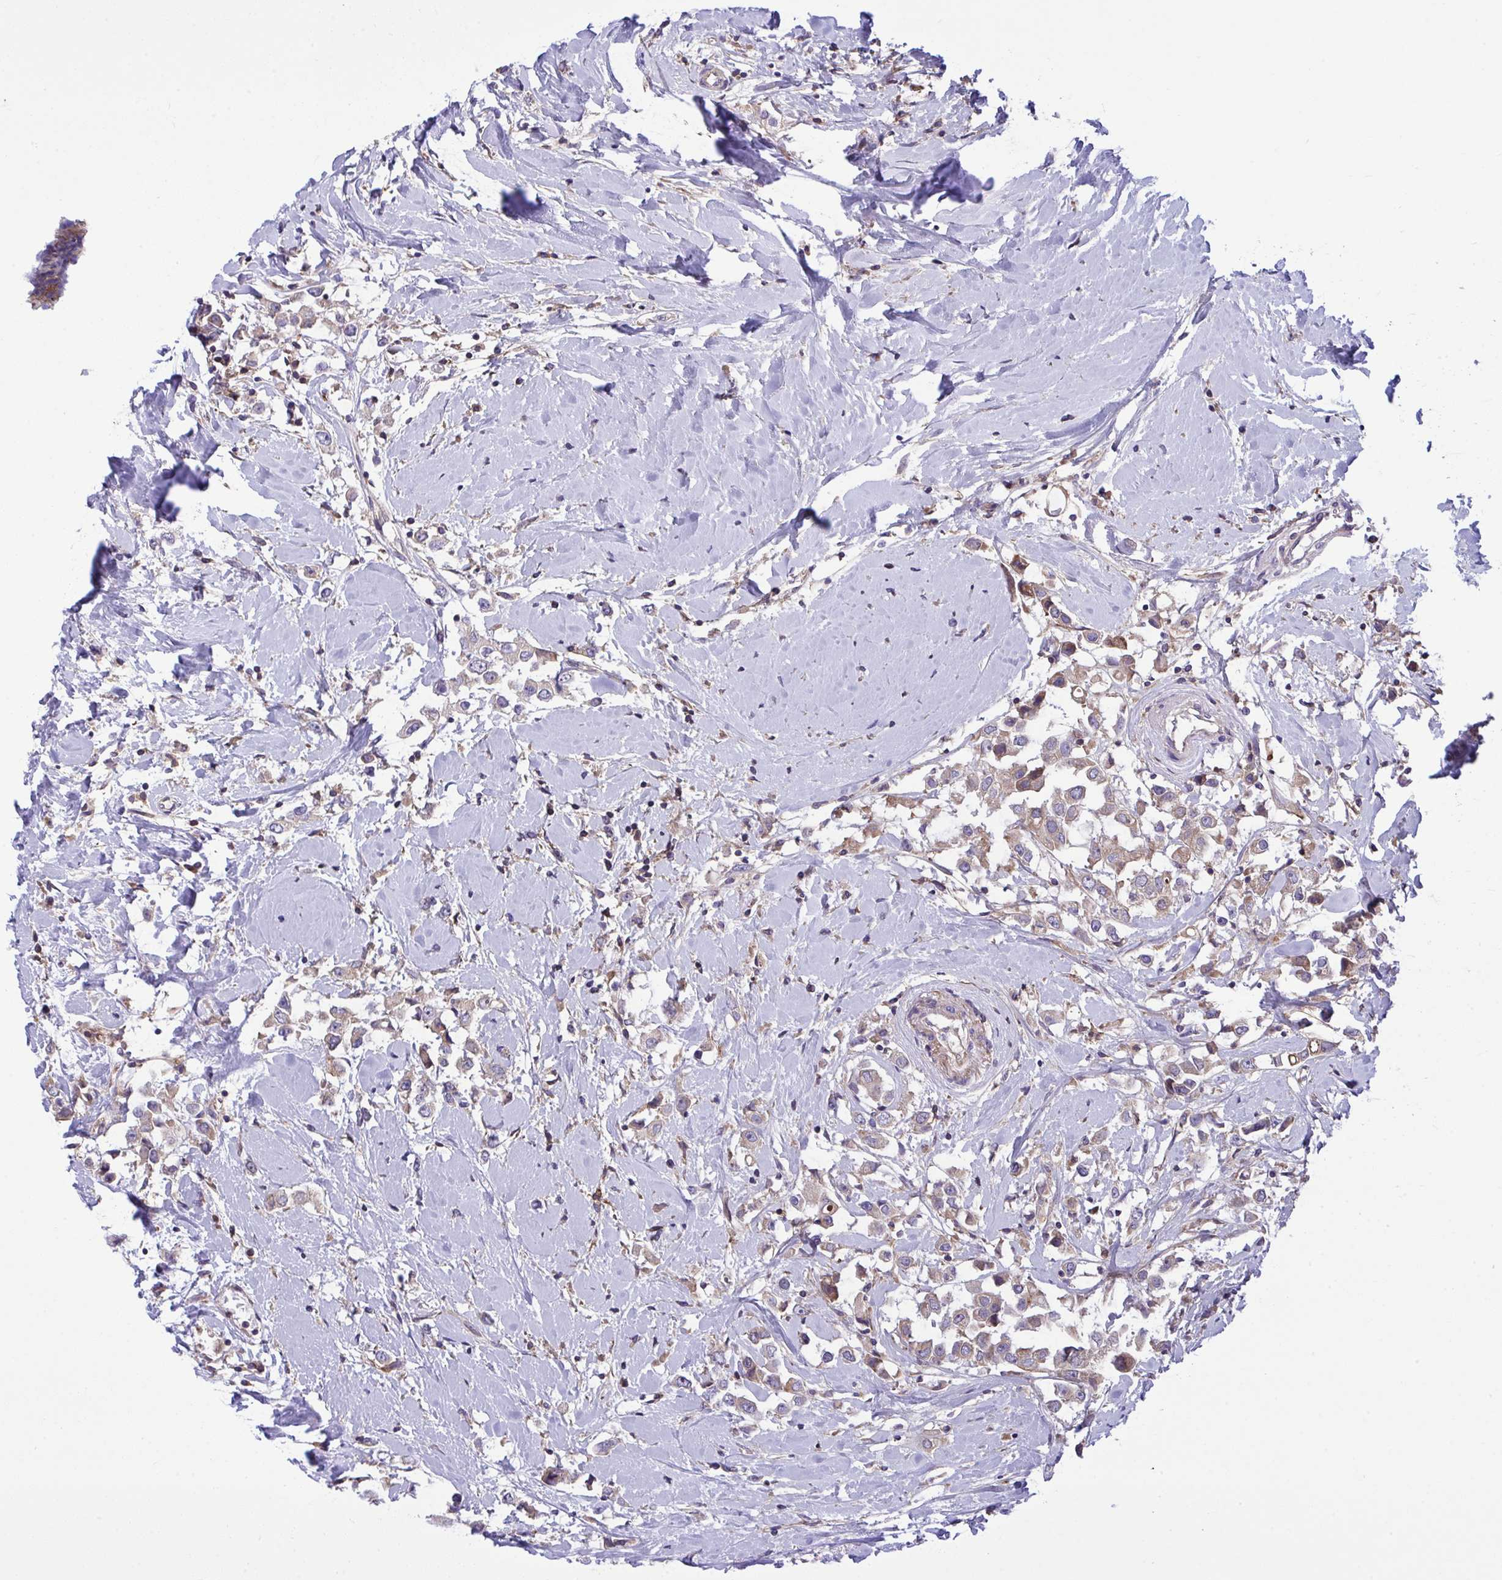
{"staining": {"intensity": "weak", "quantity": "25%-75%", "location": "cytoplasmic/membranous"}, "tissue": "breast cancer", "cell_type": "Tumor cells", "image_type": "cancer", "snomed": [{"axis": "morphology", "description": "Duct carcinoma"}, {"axis": "topography", "description": "Breast"}], "caption": "High-magnification brightfield microscopy of breast cancer (intraductal carcinoma) stained with DAB (3,3'-diaminobenzidine) (brown) and counterstained with hematoxylin (blue). tumor cells exhibit weak cytoplasmic/membranous staining is identified in about25%-75% of cells.", "gene": "GRB14", "patient": {"sex": "female", "age": 61}}